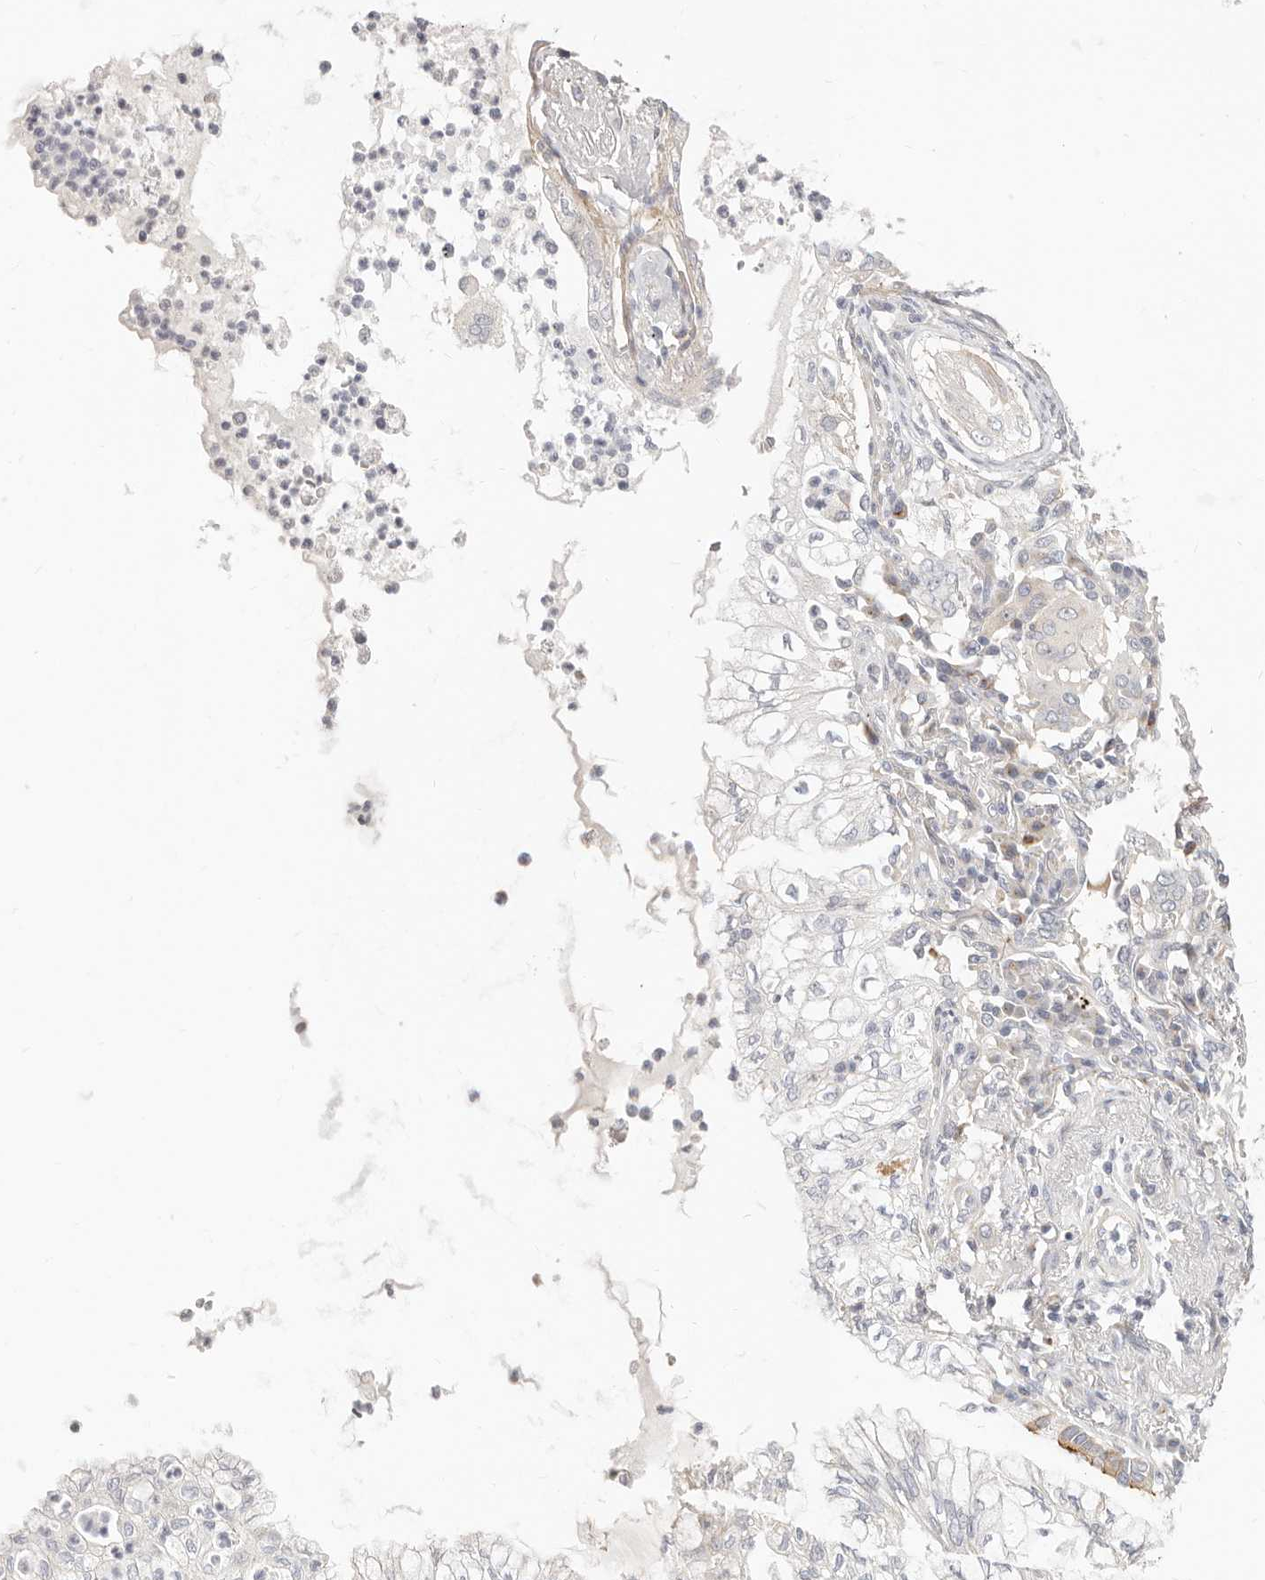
{"staining": {"intensity": "negative", "quantity": "none", "location": "none"}, "tissue": "lung cancer", "cell_type": "Tumor cells", "image_type": "cancer", "snomed": [{"axis": "morphology", "description": "Adenocarcinoma, NOS"}, {"axis": "topography", "description": "Lung"}], "caption": "High magnification brightfield microscopy of lung cancer stained with DAB (brown) and counterstained with hematoxylin (blue): tumor cells show no significant positivity. (Immunohistochemistry, brightfield microscopy, high magnification).", "gene": "DTNBP1", "patient": {"sex": "female", "age": 70}}